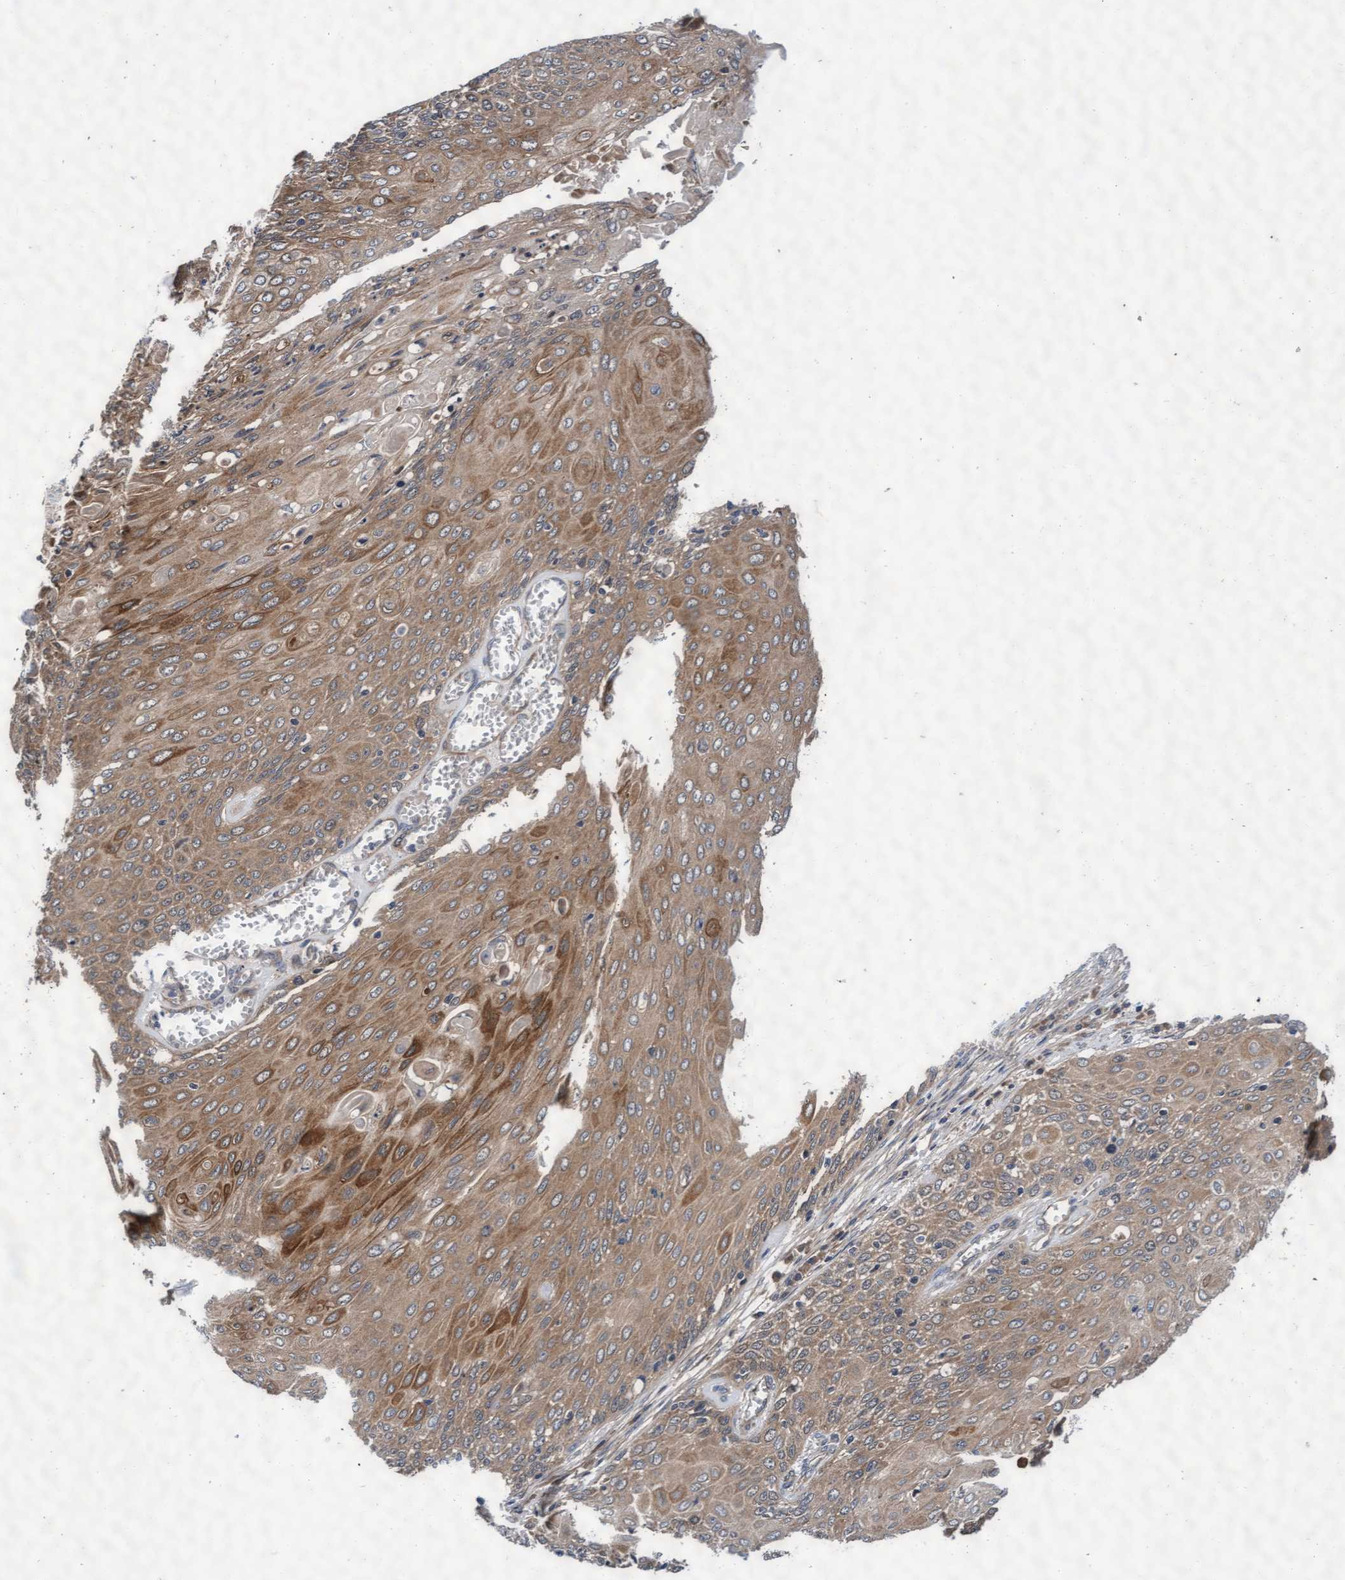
{"staining": {"intensity": "moderate", "quantity": ">75%", "location": "cytoplasmic/membranous"}, "tissue": "cervical cancer", "cell_type": "Tumor cells", "image_type": "cancer", "snomed": [{"axis": "morphology", "description": "Squamous cell carcinoma, NOS"}, {"axis": "topography", "description": "Cervix"}], "caption": "Immunohistochemistry (IHC) staining of cervical squamous cell carcinoma, which demonstrates medium levels of moderate cytoplasmic/membranous expression in approximately >75% of tumor cells indicating moderate cytoplasmic/membranous protein staining. The staining was performed using DAB (brown) for protein detection and nuclei were counterstained in hematoxylin (blue).", "gene": "EFCAB13", "patient": {"sex": "female", "age": 39}}